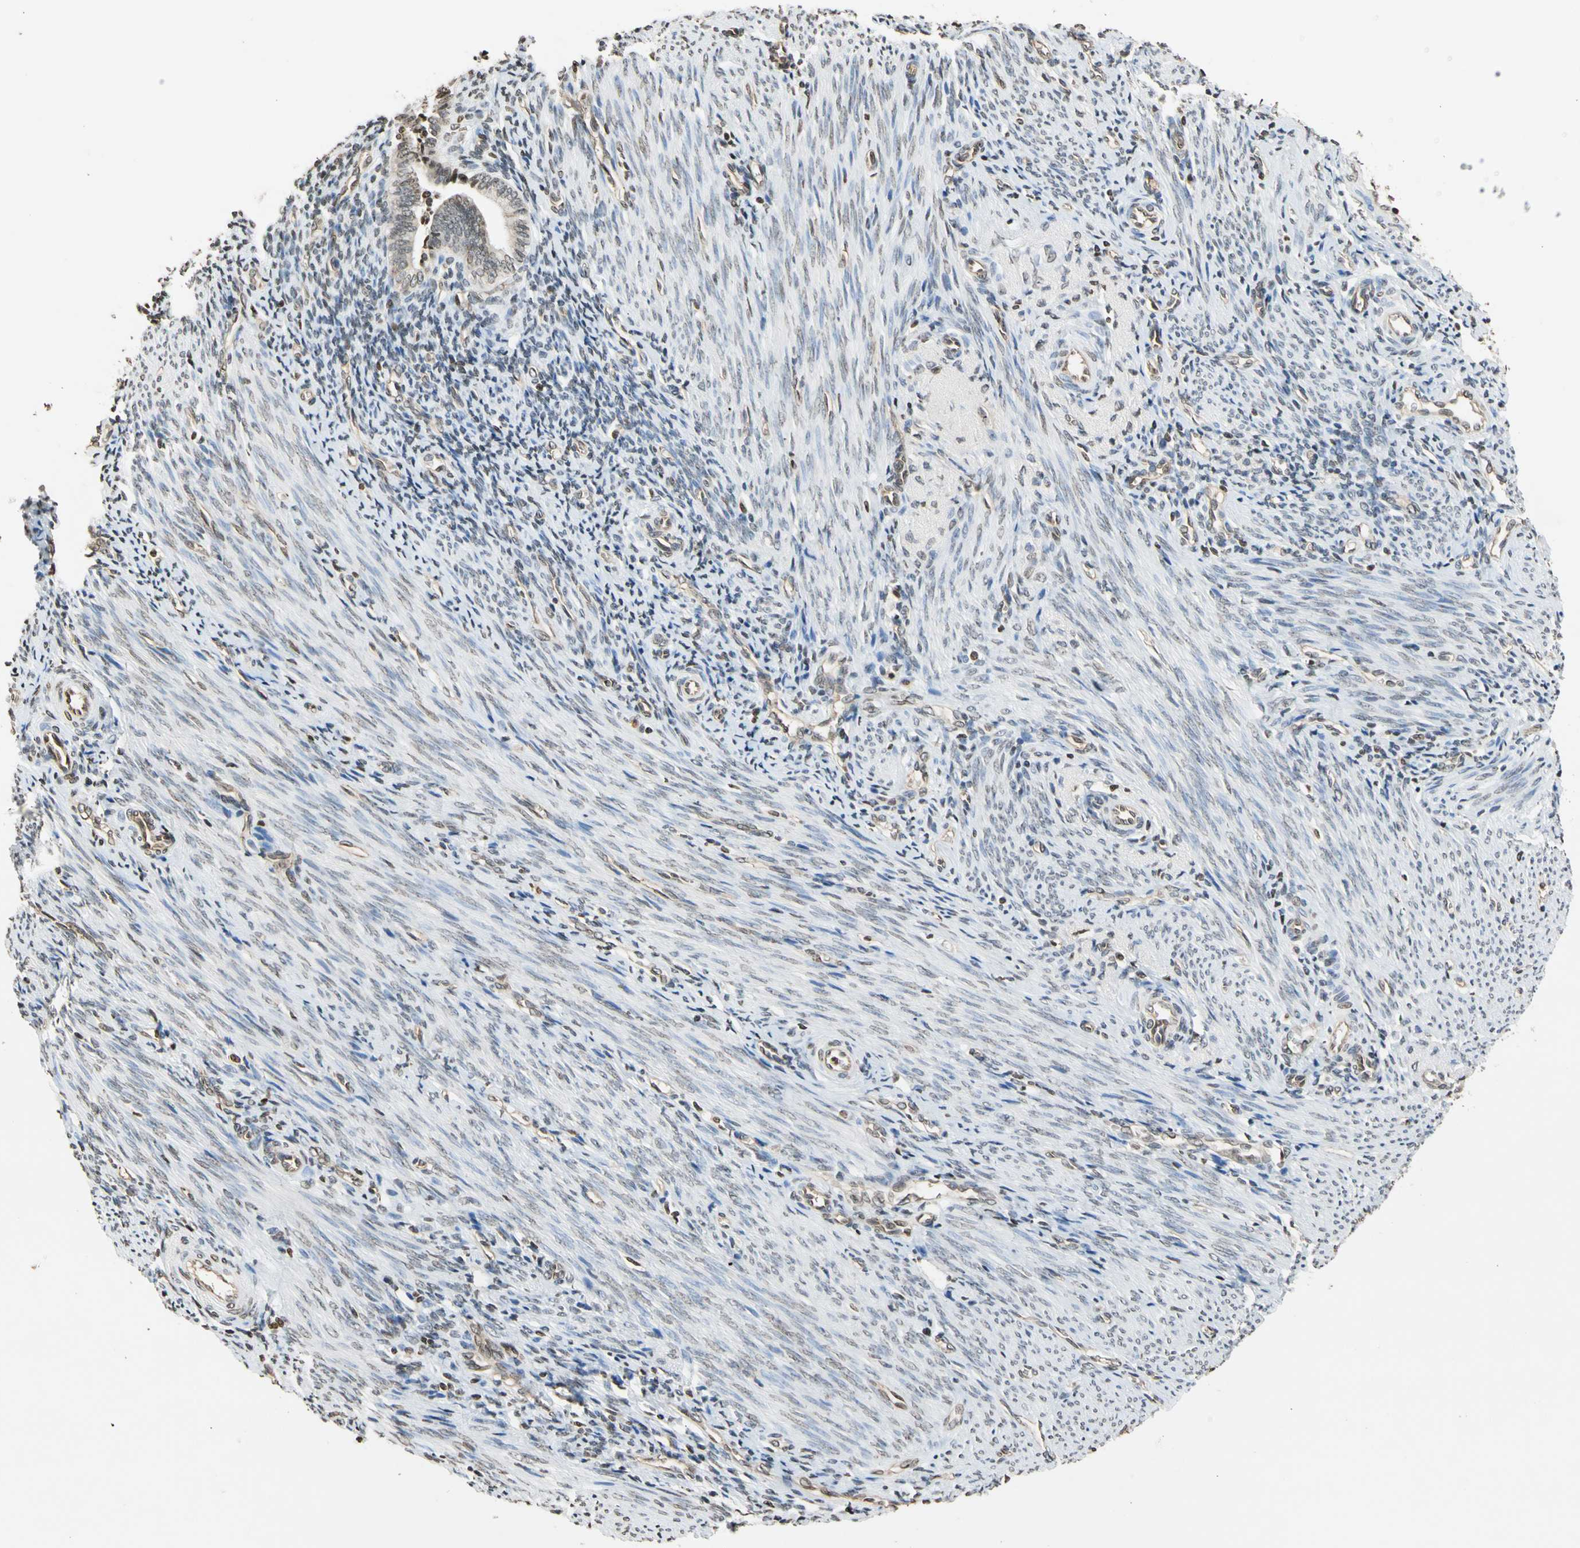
{"staining": {"intensity": "weak", "quantity": "25%-75%", "location": "nuclear"}, "tissue": "endometrium", "cell_type": "Cells in endometrial stroma", "image_type": "normal", "snomed": [{"axis": "morphology", "description": "Normal tissue, NOS"}, {"axis": "topography", "description": "Uterus"}, {"axis": "topography", "description": "Endometrium"}], "caption": "Immunohistochemical staining of unremarkable endometrium shows weak nuclear protein expression in approximately 25%-75% of cells in endometrial stroma. The protein is stained brown, and the nuclei are stained in blue (DAB (3,3'-diaminobenzidine) IHC with brightfield microscopy, high magnification).", "gene": "GPX4", "patient": {"sex": "female", "age": 33}}